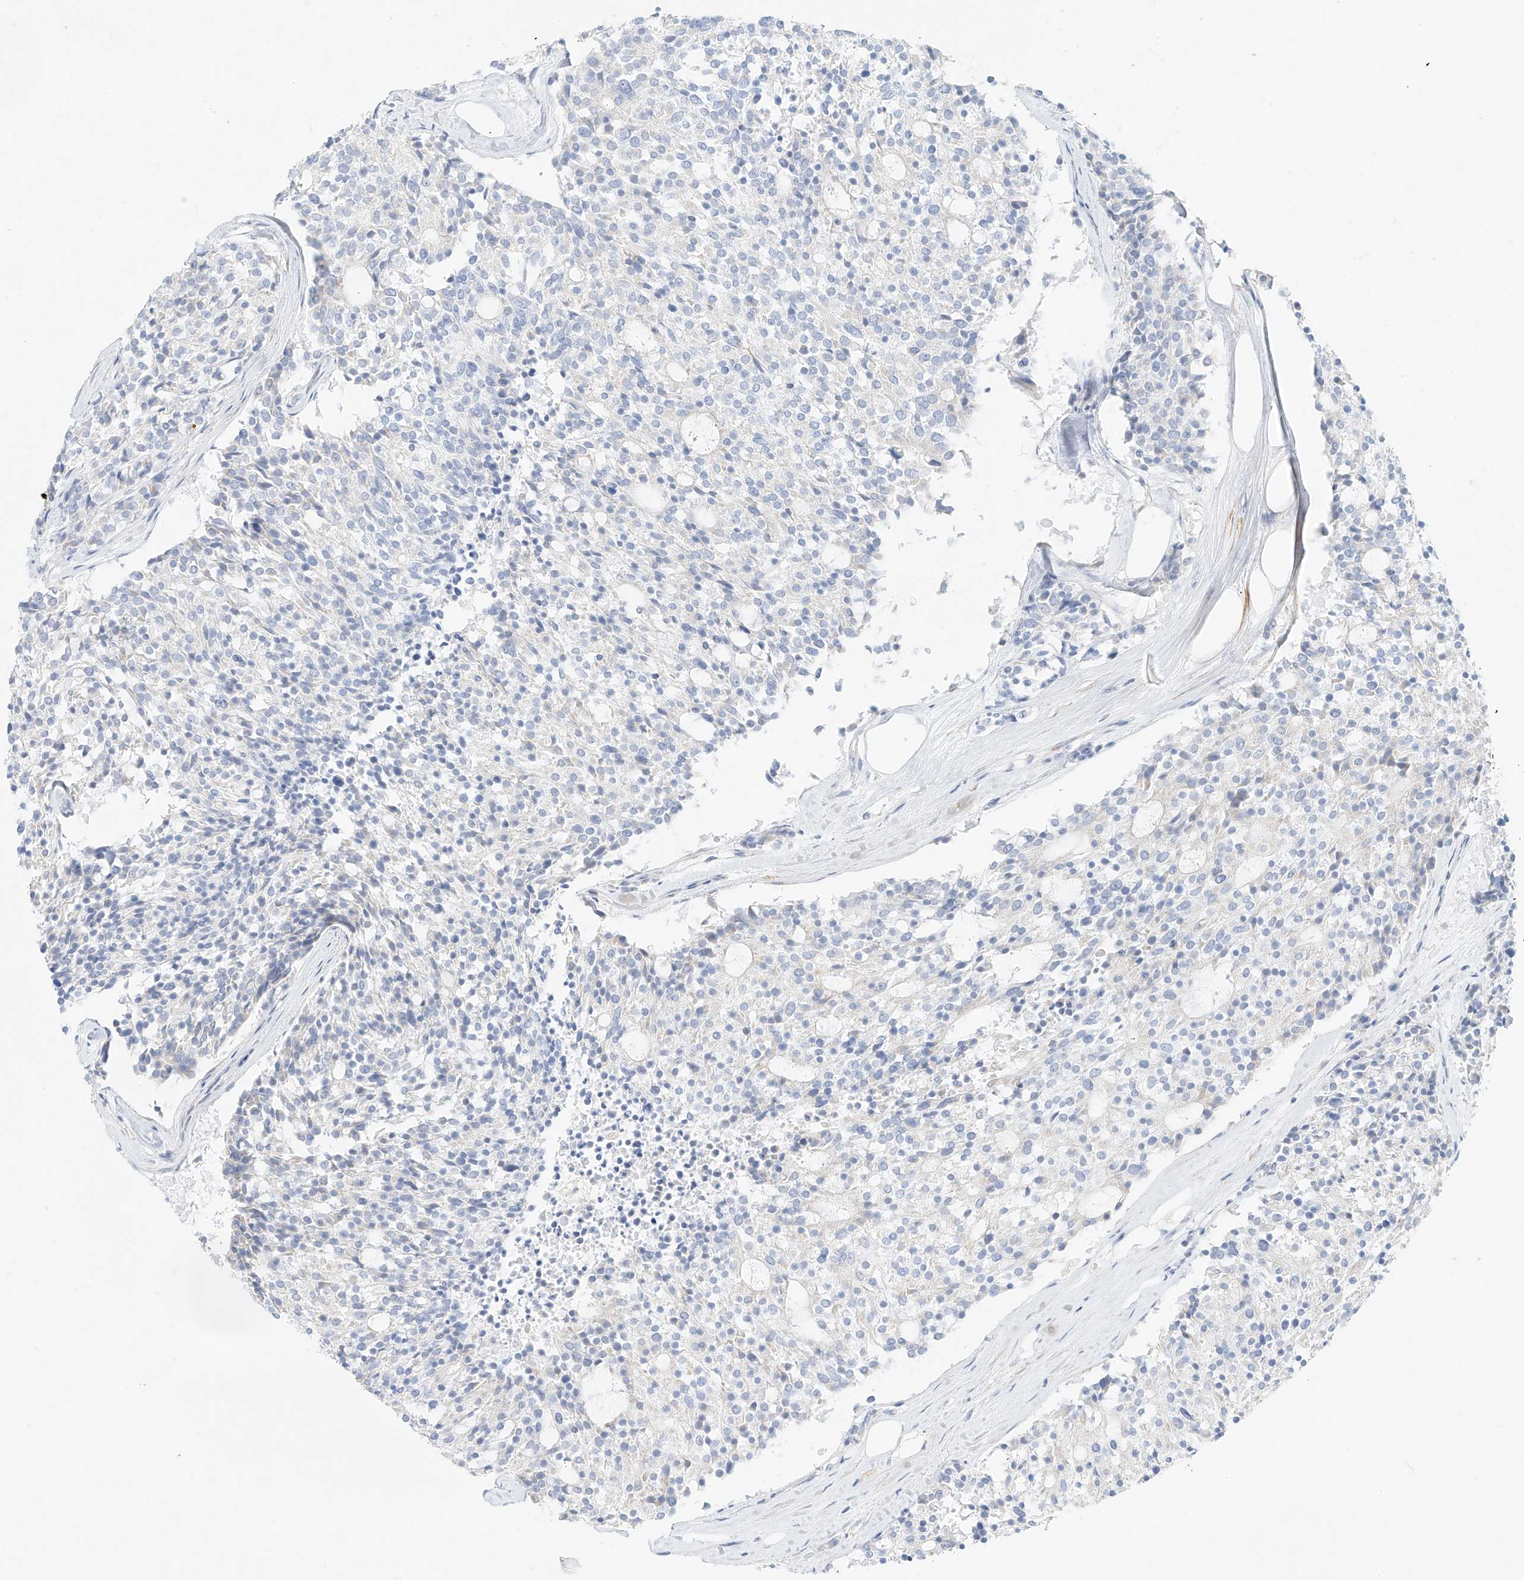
{"staining": {"intensity": "negative", "quantity": "none", "location": "none"}, "tissue": "carcinoid", "cell_type": "Tumor cells", "image_type": "cancer", "snomed": [{"axis": "morphology", "description": "Carcinoid, malignant, NOS"}, {"axis": "topography", "description": "Pancreas"}], "caption": "Tumor cells show no significant expression in carcinoid.", "gene": "ST3GAL5", "patient": {"sex": "female", "age": 54}}